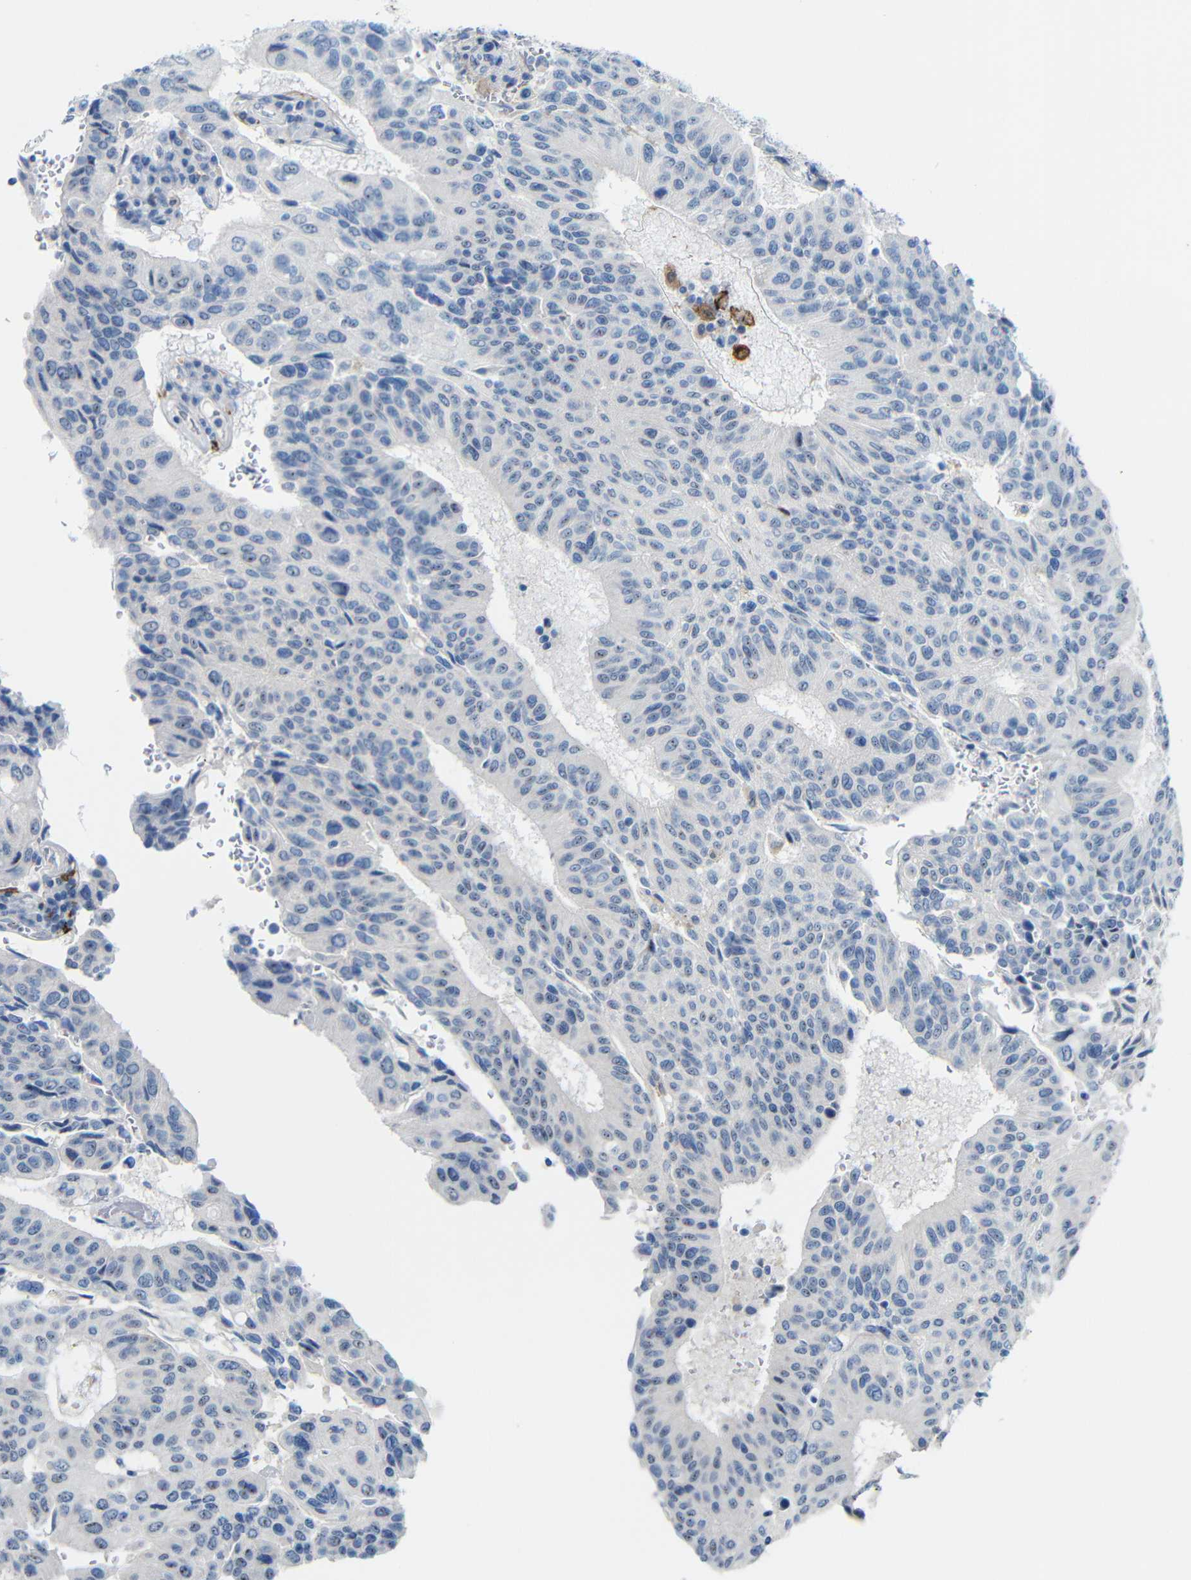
{"staining": {"intensity": "negative", "quantity": "none", "location": "none"}, "tissue": "urothelial cancer", "cell_type": "Tumor cells", "image_type": "cancer", "snomed": [{"axis": "morphology", "description": "Urothelial carcinoma, High grade"}, {"axis": "topography", "description": "Urinary bladder"}], "caption": "This is an immunohistochemistry (IHC) micrograph of high-grade urothelial carcinoma. There is no positivity in tumor cells.", "gene": "C1orf210", "patient": {"sex": "male", "age": 66}}